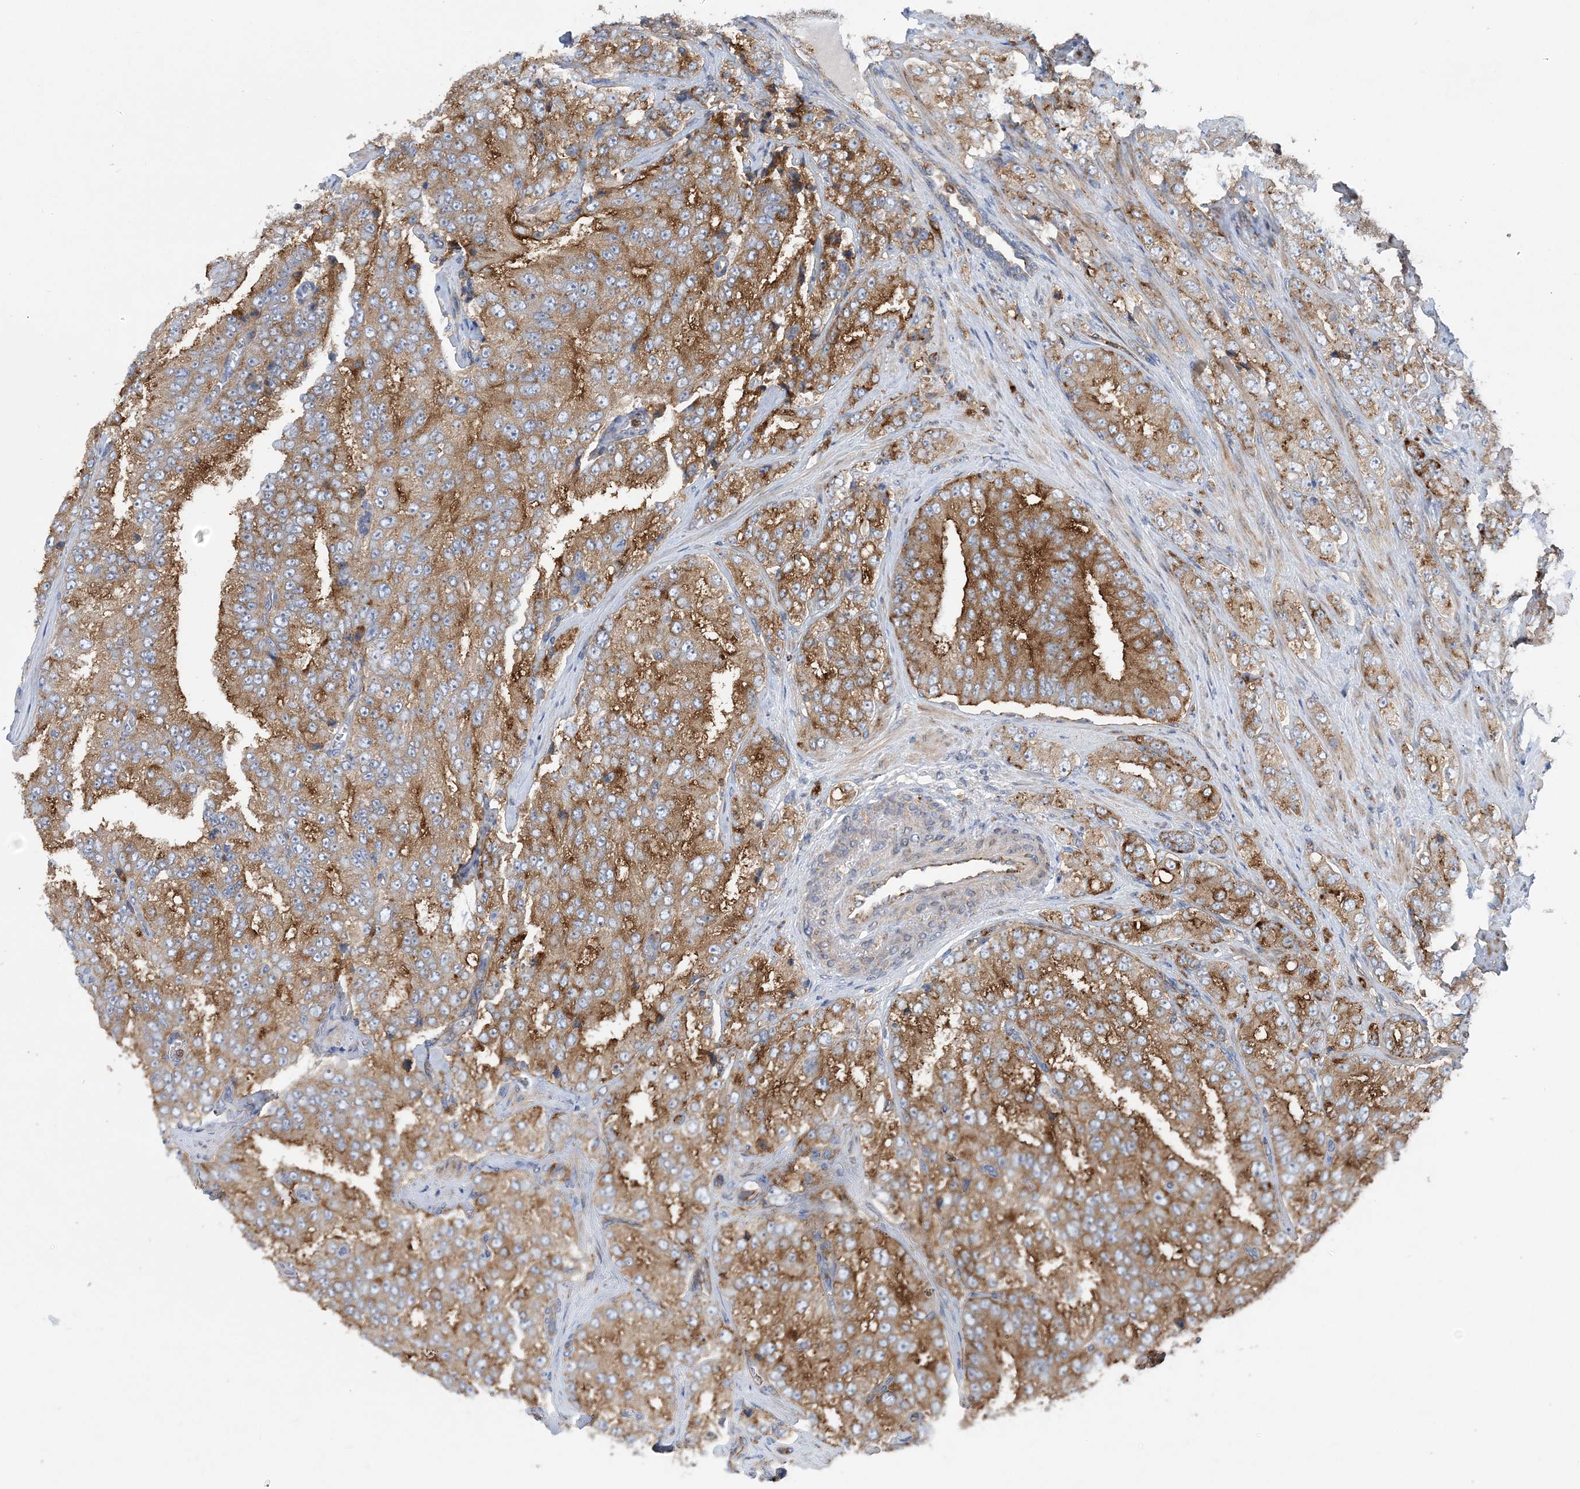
{"staining": {"intensity": "moderate", "quantity": ">75%", "location": "cytoplasmic/membranous"}, "tissue": "prostate cancer", "cell_type": "Tumor cells", "image_type": "cancer", "snomed": [{"axis": "morphology", "description": "Adenocarcinoma, High grade"}, {"axis": "topography", "description": "Prostate"}], "caption": "Tumor cells reveal medium levels of moderate cytoplasmic/membranous staining in approximately >75% of cells in prostate cancer. (IHC, brightfield microscopy, high magnification).", "gene": "PTTG1IP", "patient": {"sex": "male", "age": 58}}